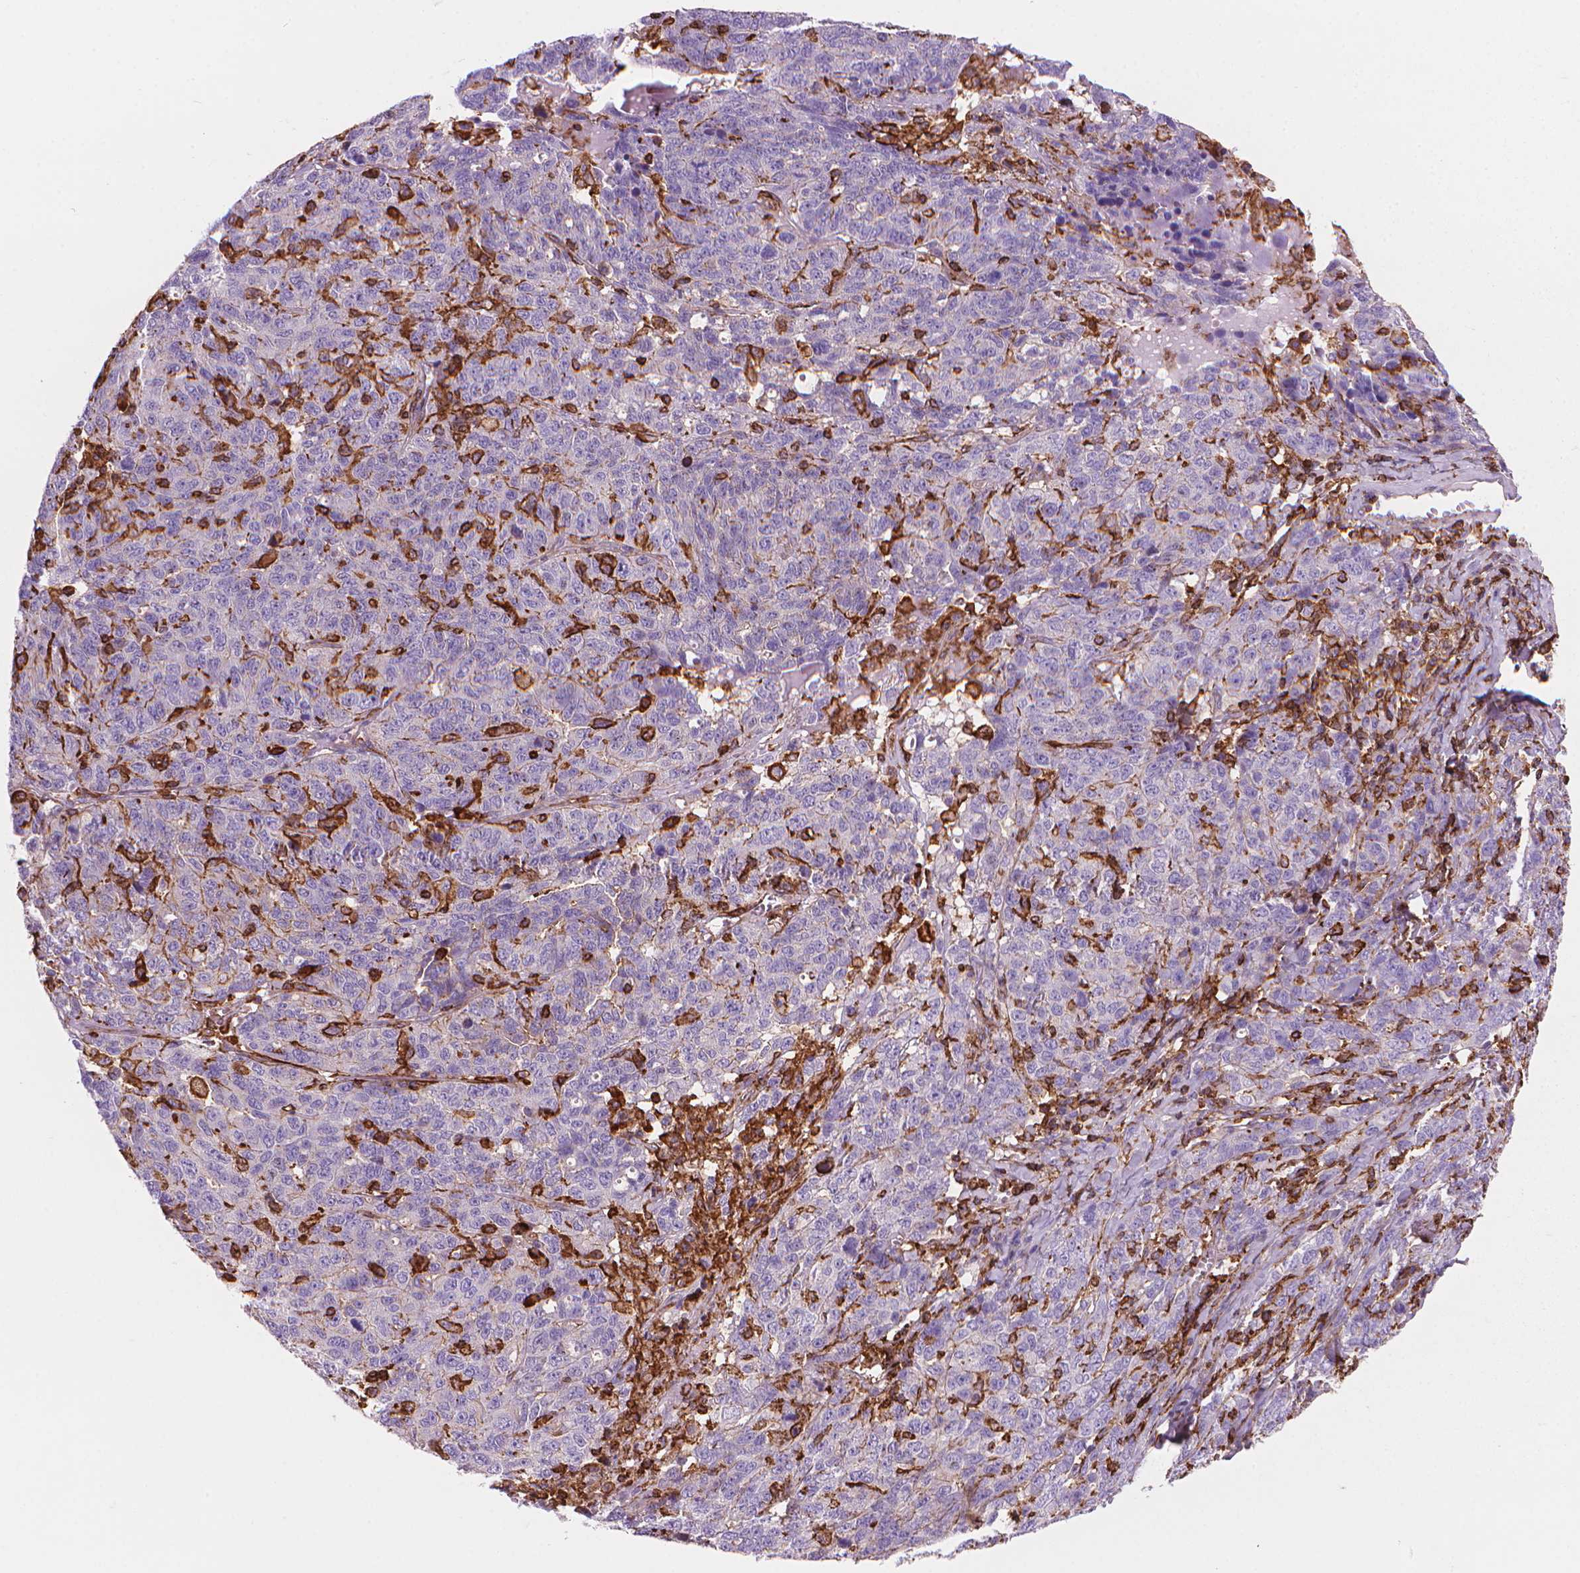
{"staining": {"intensity": "negative", "quantity": "none", "location": "none"}, "tissue": "ovarian cancer", "cell_type": "Tumor cells", "image_type": "cancer", "snomed": [{"axis": "morphology", "description": "Cystadenocarcinoma, serous, NOS"}, {"axis": "topography", "description": "Ovary"}], "caption": "An IHC photomicrograph of ovarian cancer is shown. There is no staining in tumor cells of ovarian cancer. (Brightfield microscopy of DAB (3,3'-diaminobenzidine) IHC at high magnification).", "gene": "PATJ", "patient": {"sex": "female", "age": 71}}